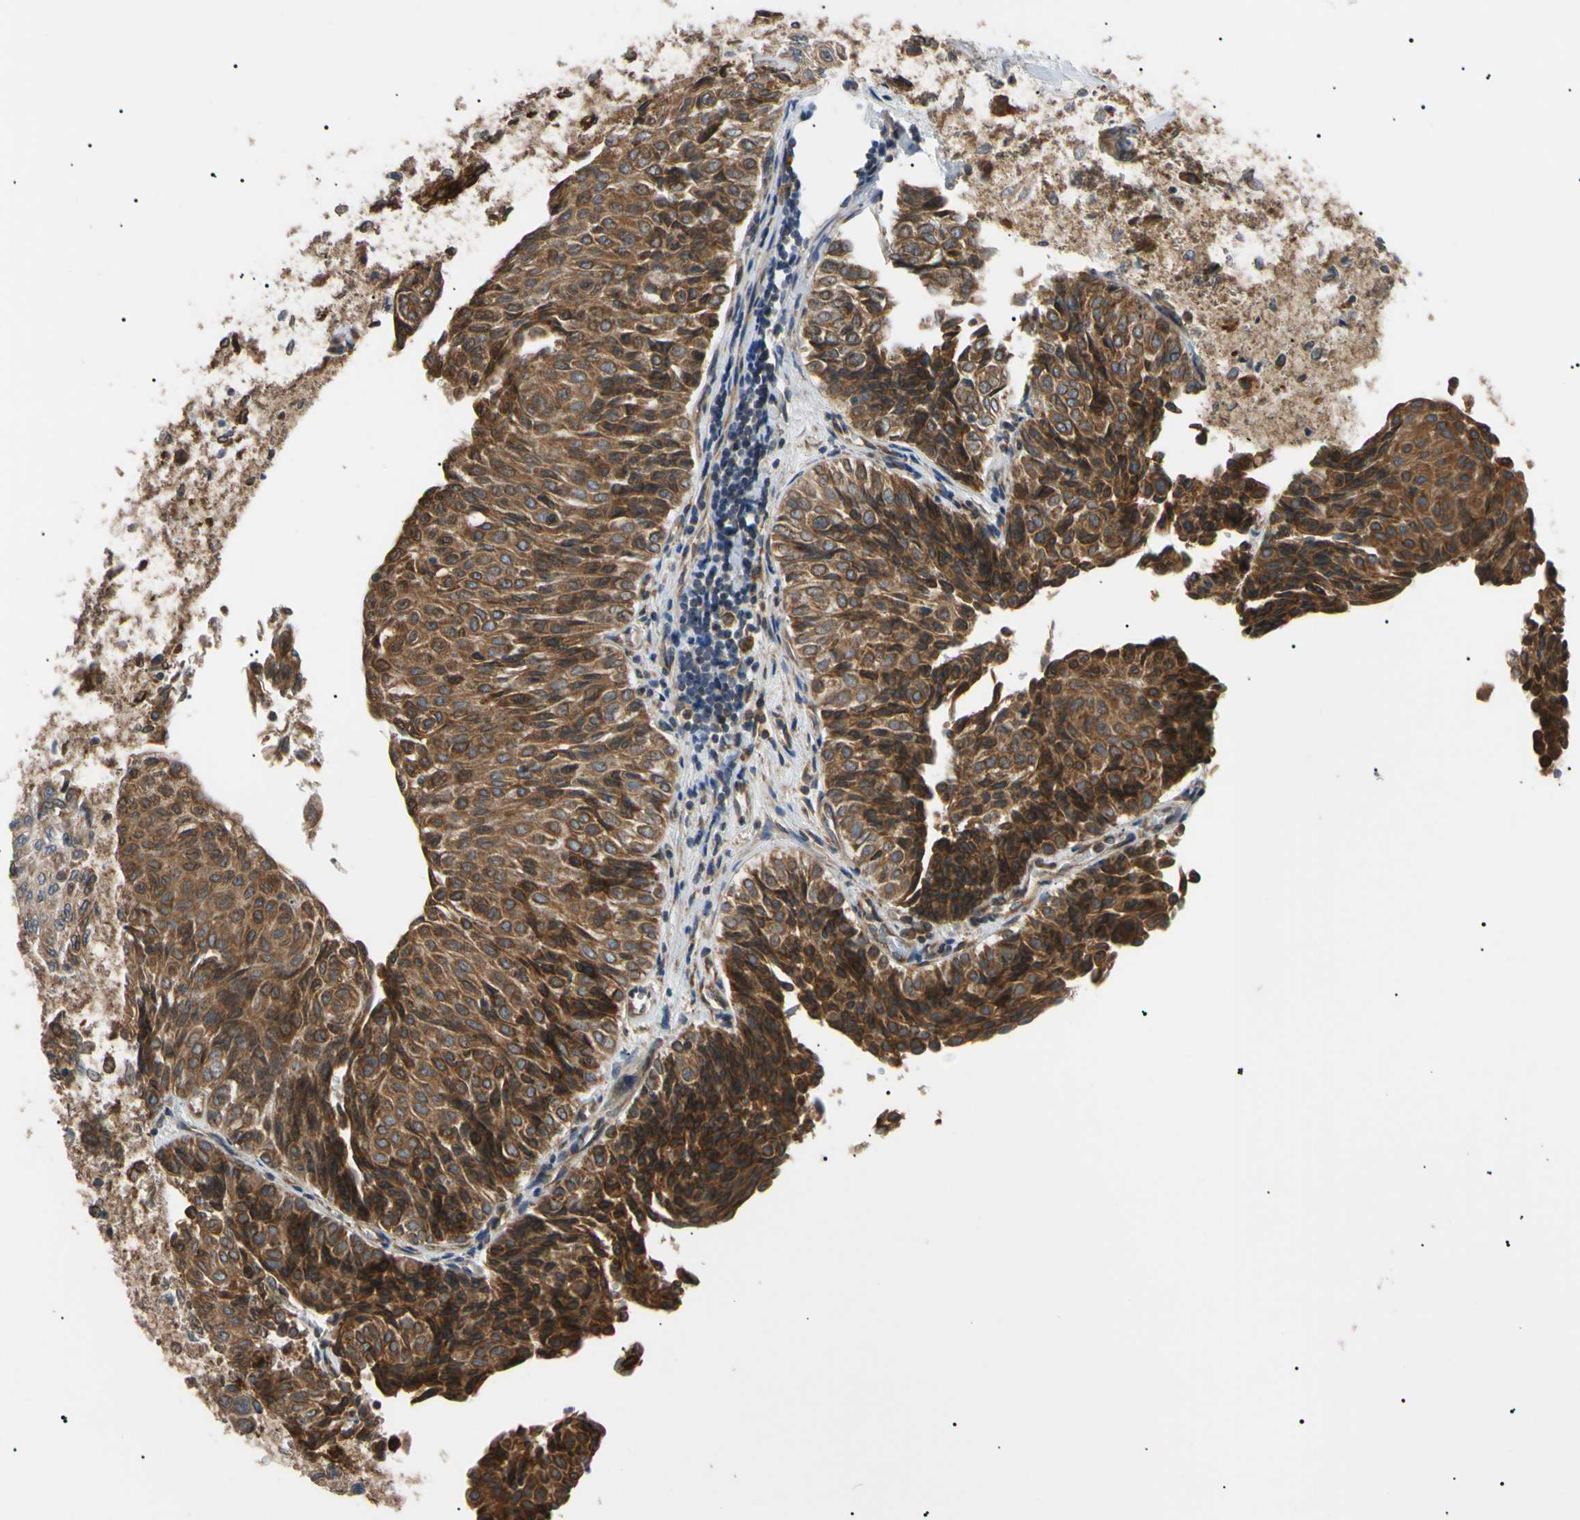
{"staining": {"intensity": "strong", "quantity": ">75%", "location": "cytoplasmic/membranous"}, "tissue": "urothelial cancer", "cell_type": "Tumor cells", "image_type": "cancer", "snomed": [{"axis": "morphology", "description": "Urothelial carcinoma, Low grade"}, {"axis": "topography", "description": "Urinary bladder"}], "caption": "Immunohistochemical staining of human low-grade urothelial carcinoma shows high levels of strong cytoplasmic/membranous positivity in approximately >75% of tumor cells. The protein is shown in brown color, while the nuclei are stained blue.", "gene": "VAPA", "patient": {"sex": "male", "age": 78}}